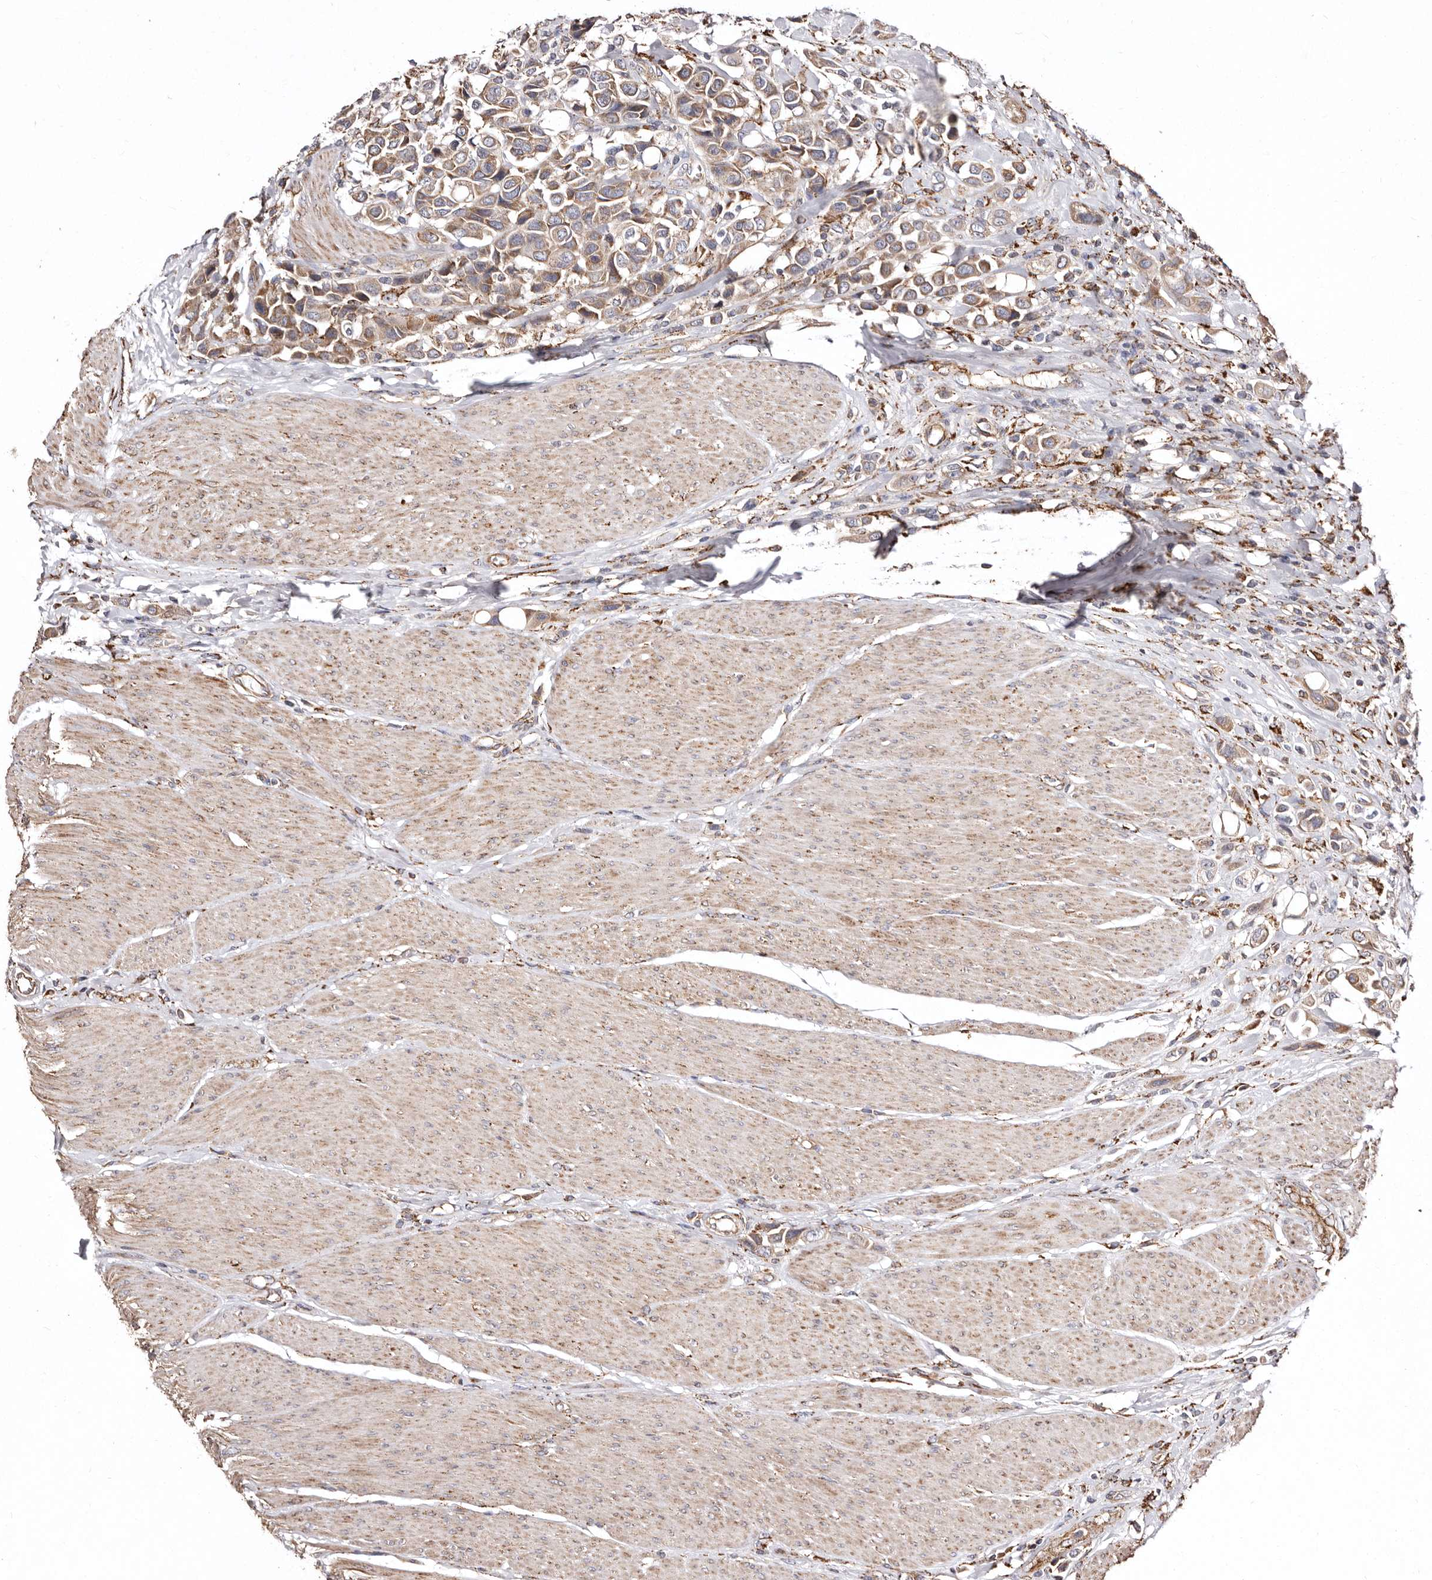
{"staining": {"intensity": "moderate", "quantity": ">75%", "location": "cytoplasmic/membranous"}, "tissue": "urothelial cancer", "cell_type": "Tumor cells", "image_type": "cancer", "snomed": [{"axis": "morphology", "description": "Urothelial carcinoma, High grade"}, {"axis": "topography", "description": "Urinary bladder"}], "caption": "DAB (3,3'-diaminobenzidine) immunohistochemical staining of urothelial cancer displays moderate cytoplasmic/membranous protein positivity in approximately >75% of tumor cells.", "gene": "LUZP1", "patient": {"sex": "male", "age": 50}}